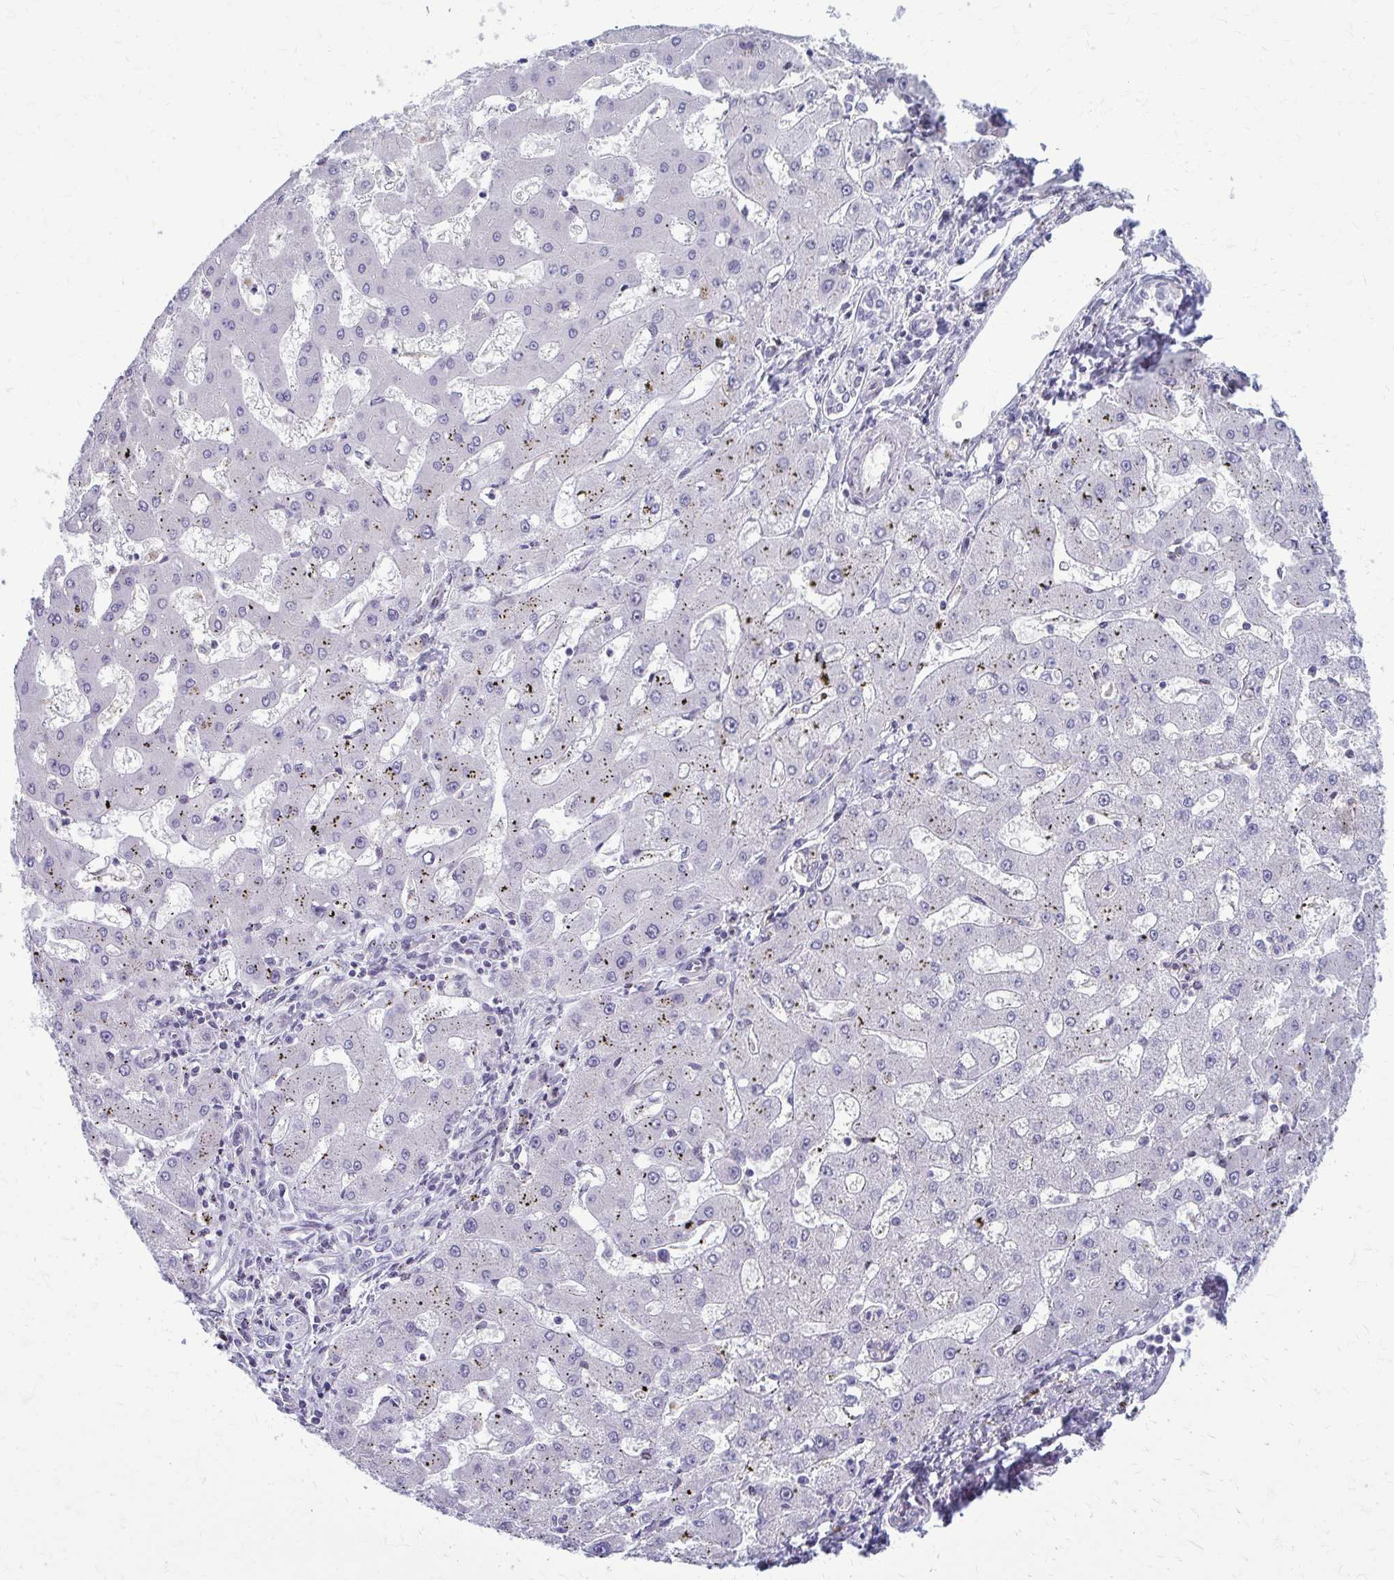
{"staining": {"intensity": "negative", "quantity": "none", "location": "none"}, "tissue": "liver cancer", "cell_type": "Tumor cells", "image_type": "cancer", "snomed": [{"axis": "morphology", "description": "Carcinoma, Hepatocellular, NOS"}, {"axis": "topography", "description": "Liver"}], "caption": "Protein analysis of liver cancer exhibits no significant staining in tumor cells.", "gene": "DEPP1", "patient": {"sex": "male", "age": 67}}